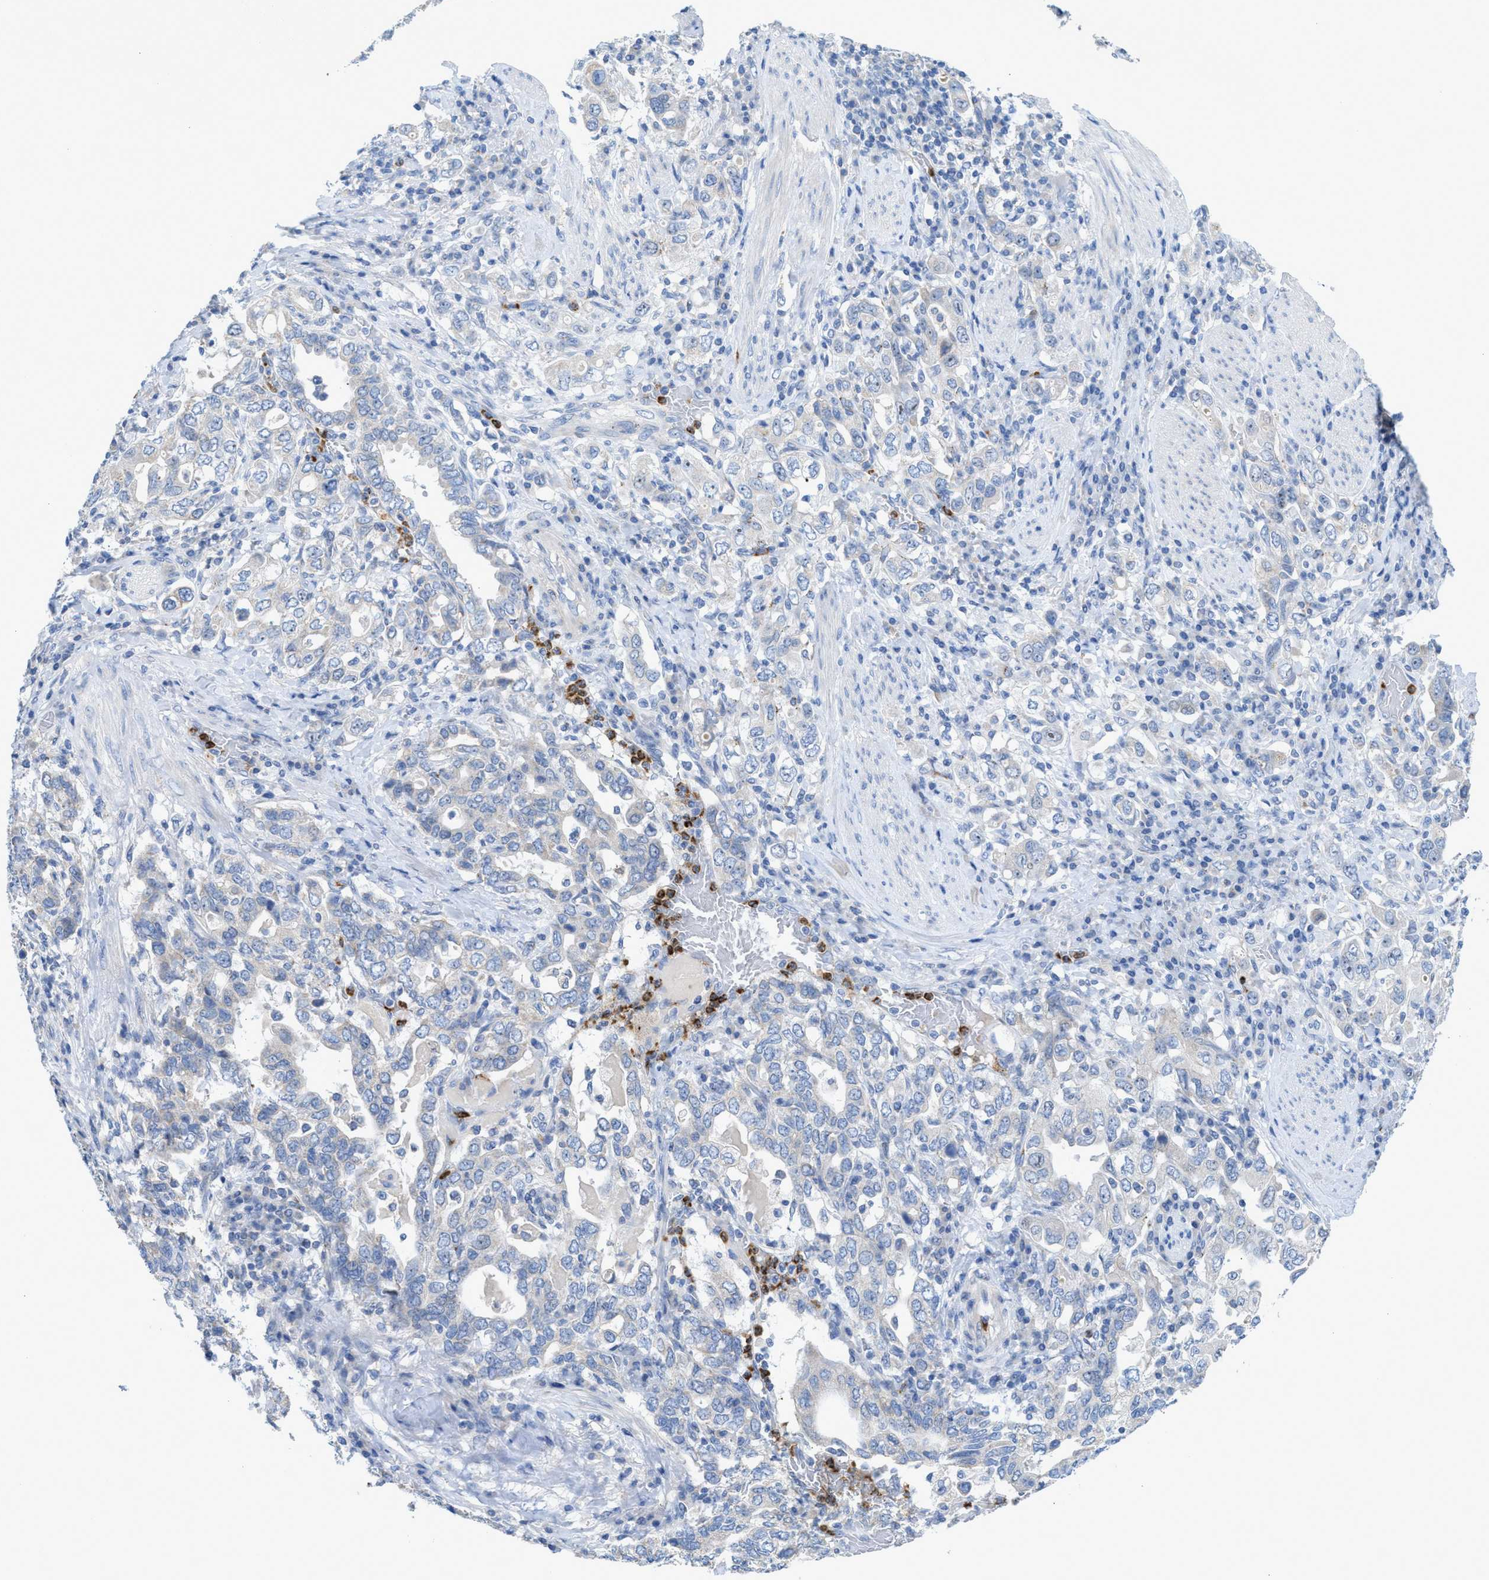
{"staining": {"intensity": "negative", "quantity": "none", "location": "none"}, "tissue": "stomach cancer", "cell_type": "Tumor cells", "image_type": "cancer", "snomed": [{"axis": "morphology", "description": "Adenocarcinoma, NOS"}, {"axis": "topography", "description": "Stomach, upper"}], "caption": "The image displays no significant staining in tumor cells of stomach cancer (adenocarcinoma). (DAB immunohistochemistry, high magnification).", "gene": "CMTM1", "patient": {"sex": "male", "age": 62}}